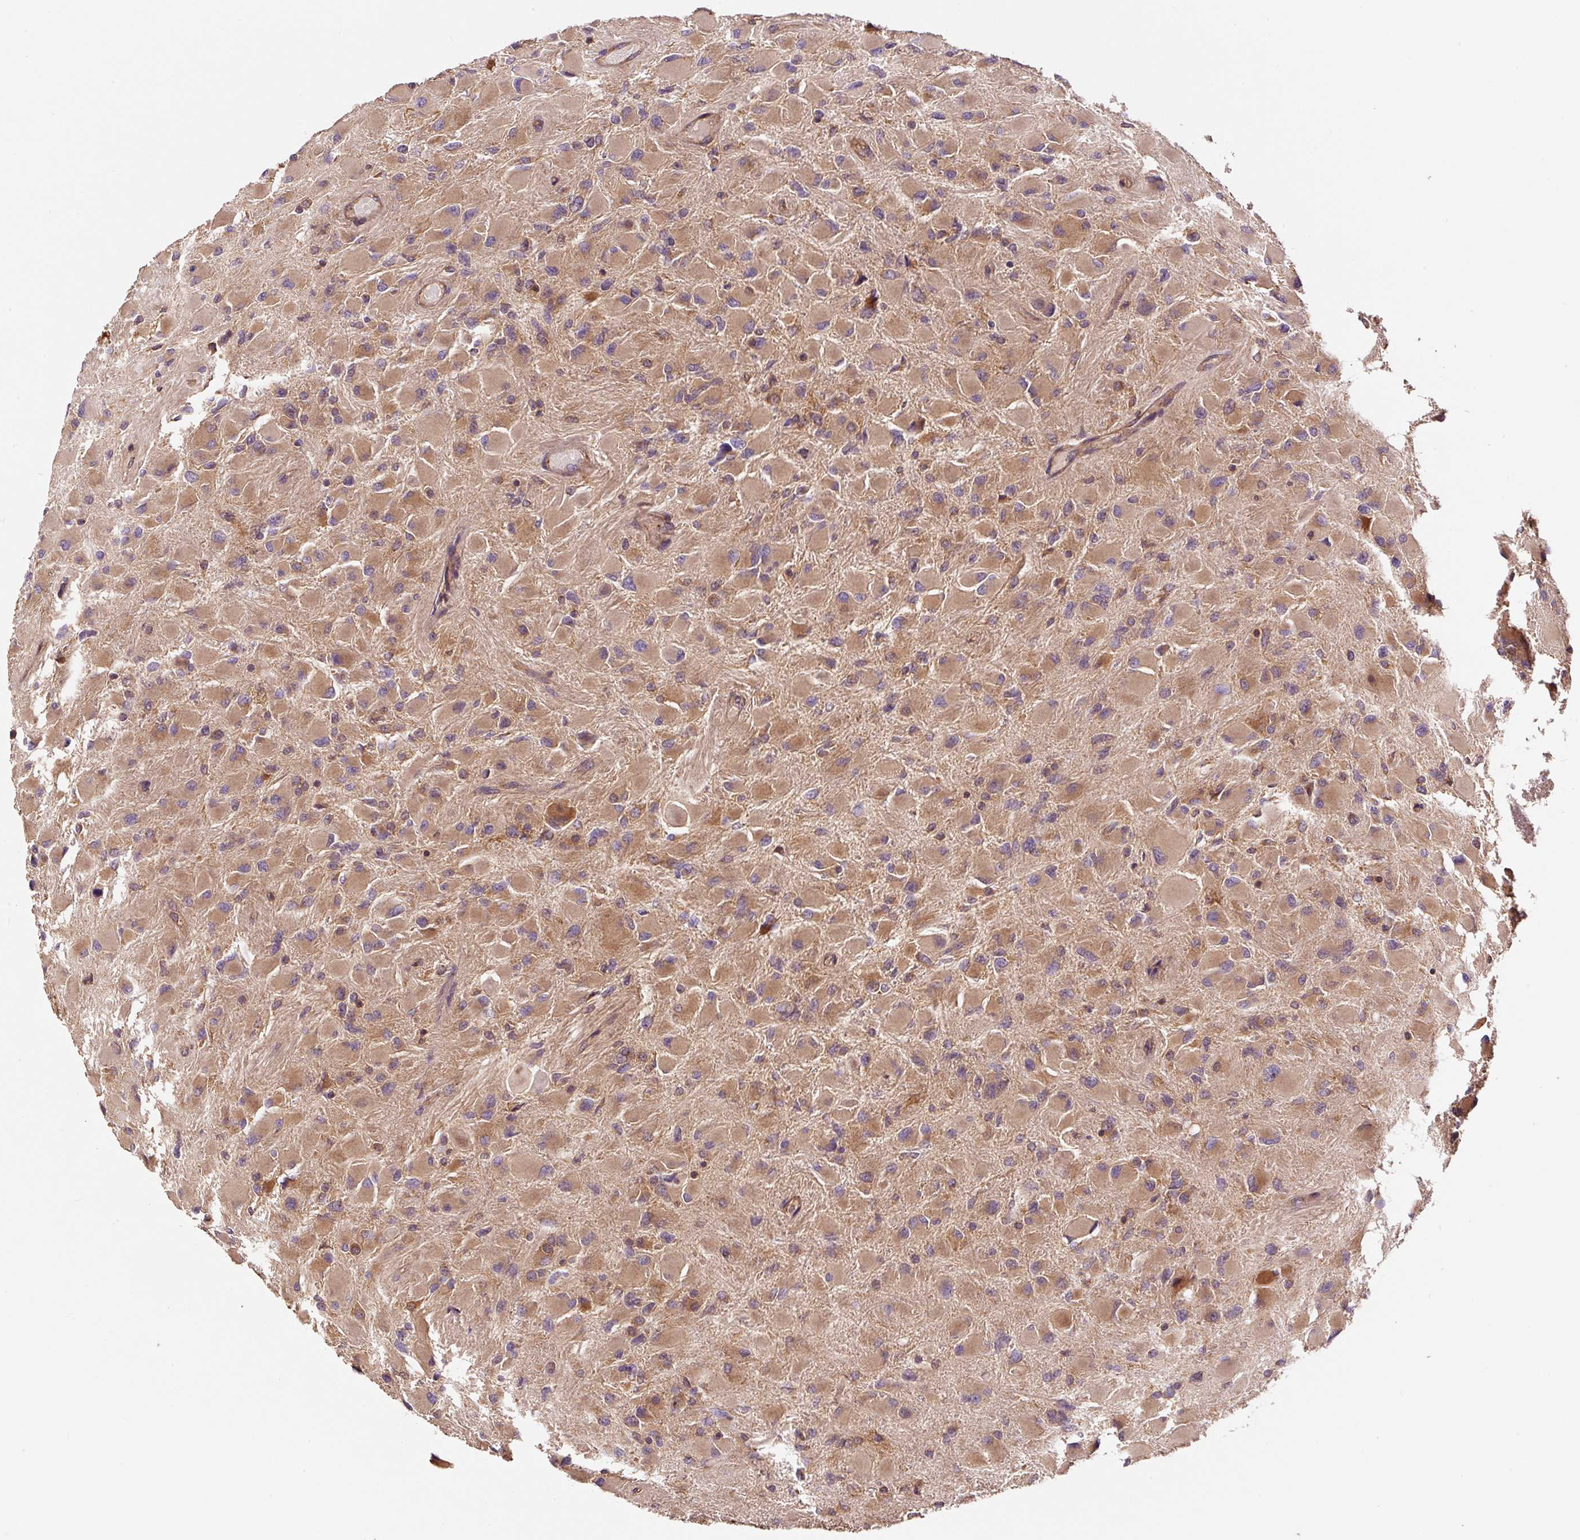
{"staining": {"intensity": "moderate", "quantity": ">75%", "location": "cytoplasmic/membranous"}, "tissue": "glioma", "cell_type": "Tumor cells", "image_type": "cancer", "snomed": [{"axis": "morphology", "description": "Glioma, malignant, High grade"}, {"axis": "topography", "description": "Cerebral cortex"}], "caption": "High-power microscopy captured an immunohistochemistry (IHC) micrograph of glioma, revealing moderate cytoplasmic/membranous positivity in approximately >75% of tumor cells.", "gene": "EIF2S2", "patient": {"sex": "female", "age": 36}}